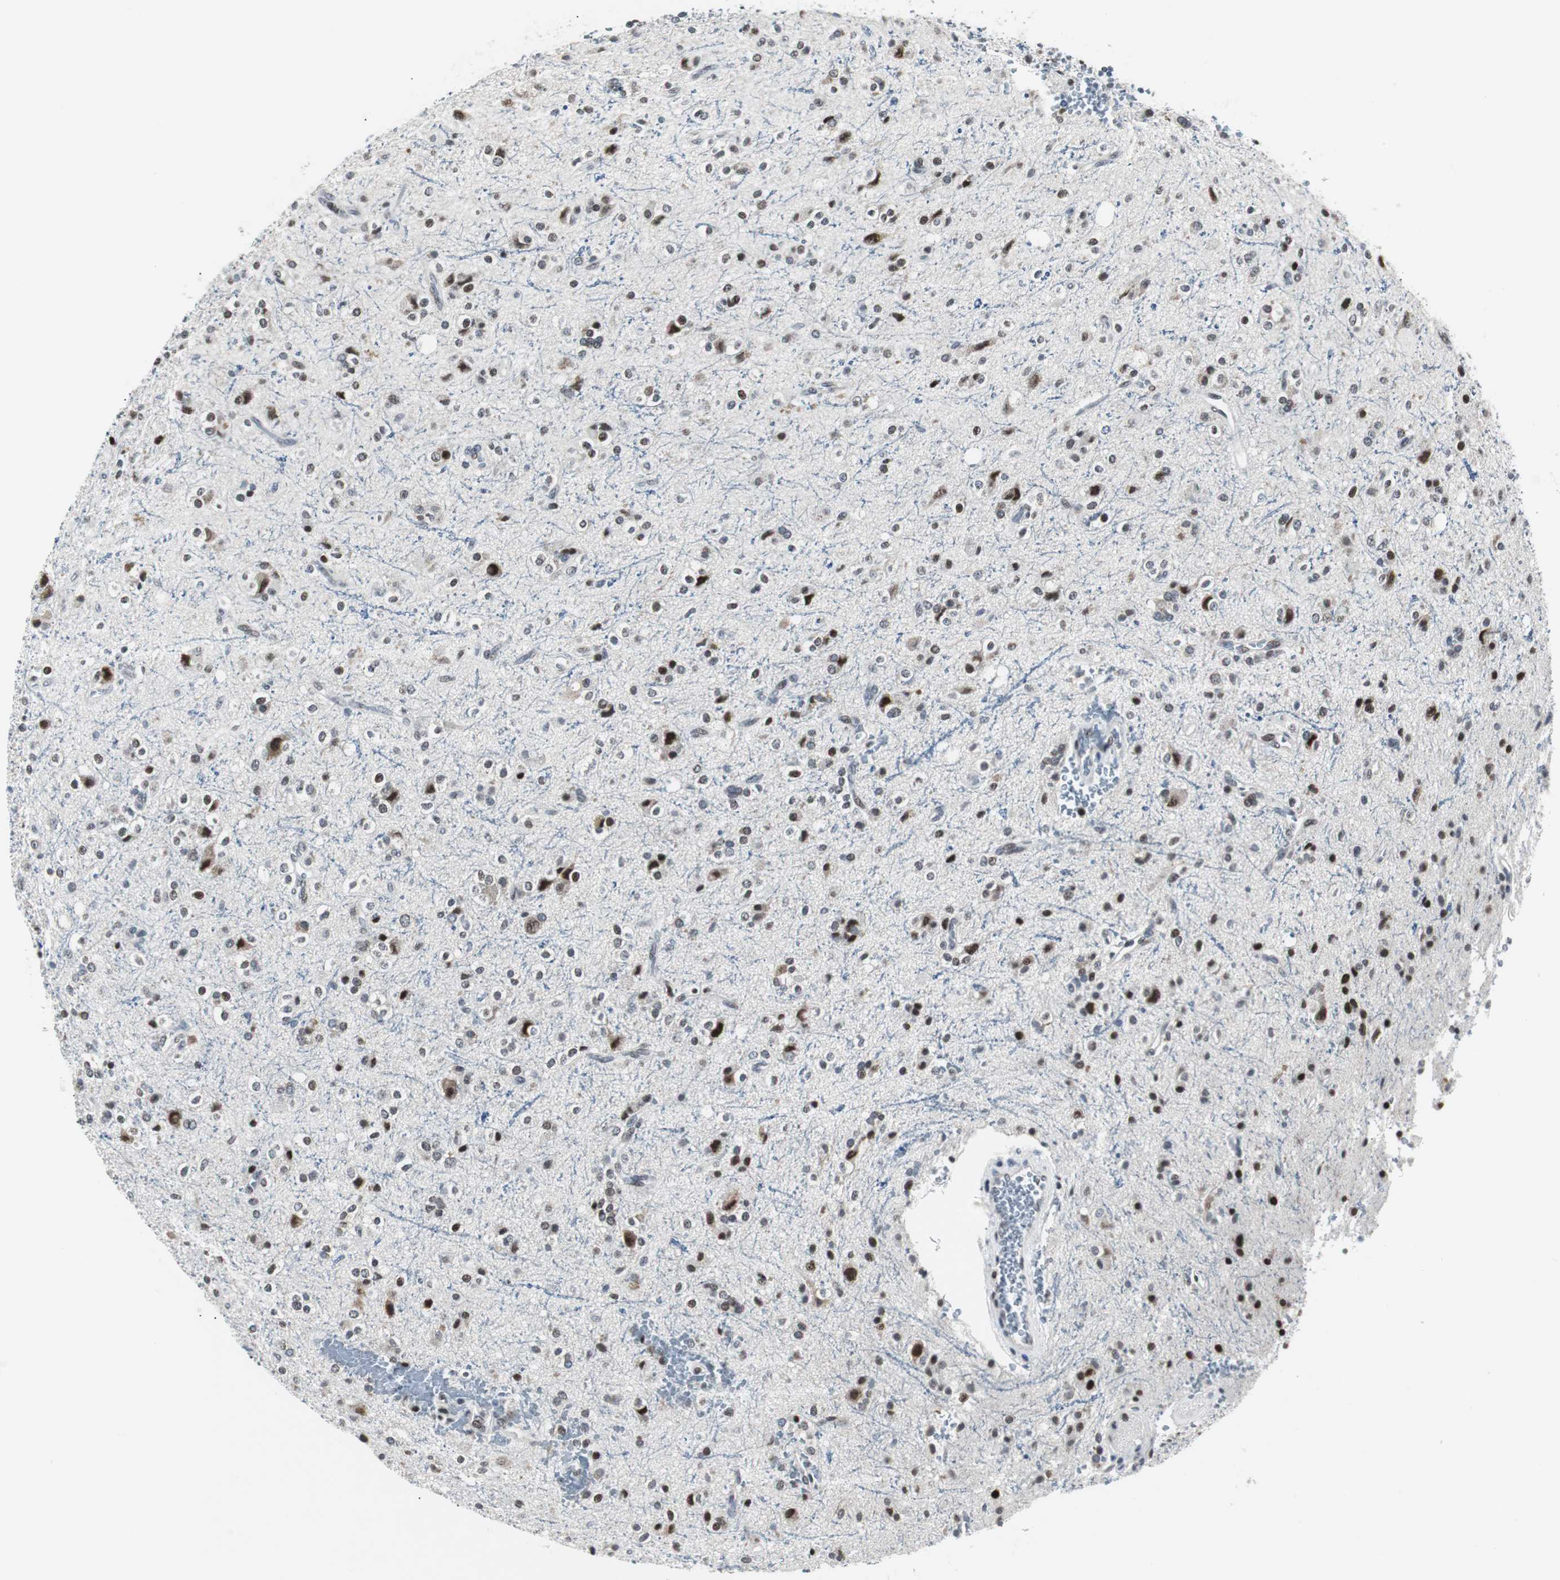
{"staining": {"intensity": "strong", "quantity": "25%-75%", "location": "nuclear"}, "tissue": "glioma", "cell_type": "Tumor cells", "image_type": "cancer", "snomed": [{"axis": "morphology", "description": "Glioma, malignant, High grade"}, {"axis": "topography", "description": "Brain"}], "caption": "Malignant glioma (high-grade) stained for a protein (brown) reveals strong nuclear positive positivity in about 25%-75% of tumor cells.", "gene": "MTA1", "patient": {"sex": "male", "age": 47}}